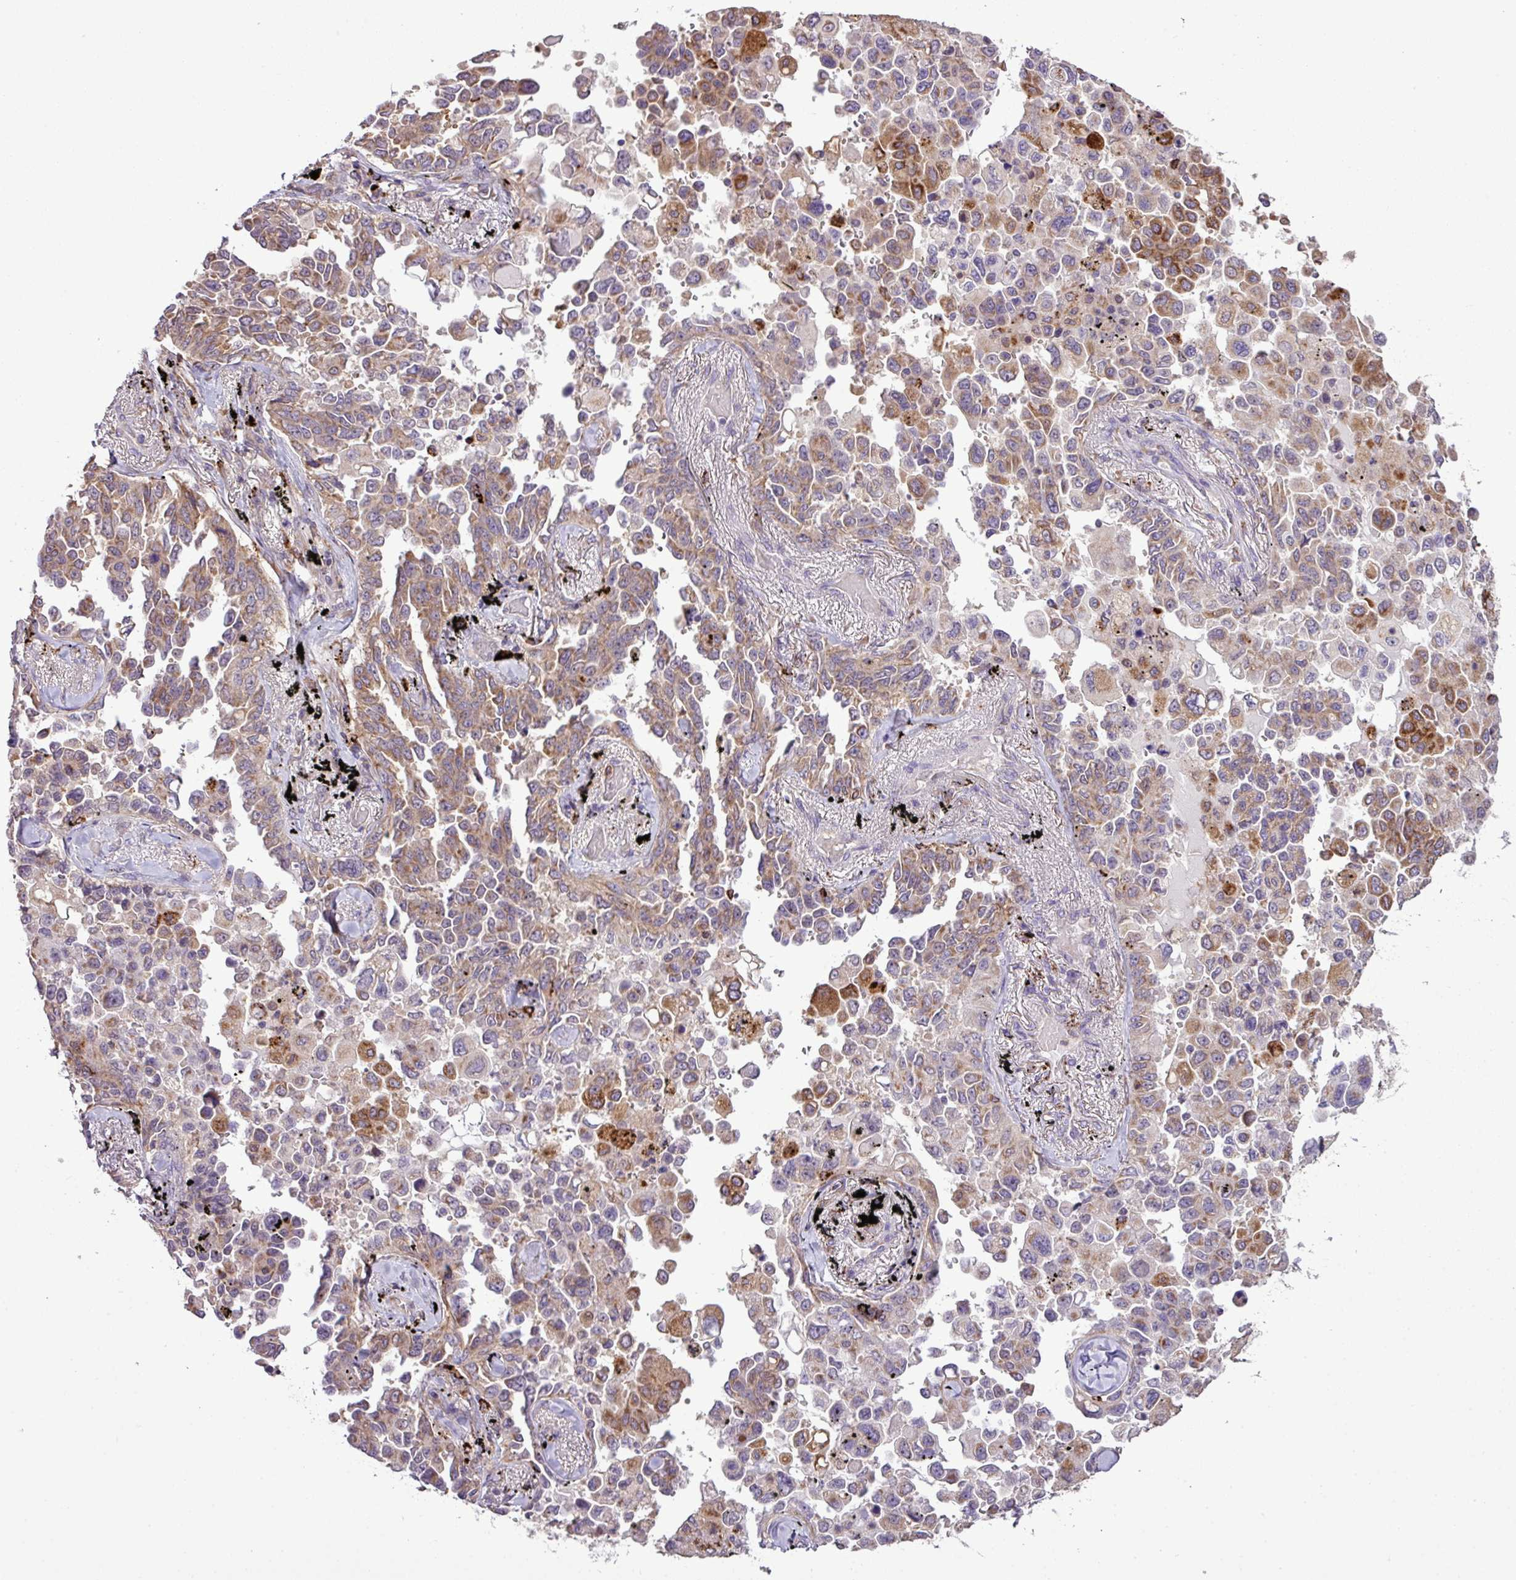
{"staining": {"intensity": "moderate", "quantity": ">75%", "location": "cytoplasmic/membranous"}, "tissue": "lung cancer", "cell_type": "Tumor cells", "image_type": "cancer", "snomed": [{"axis": "morphology", "description": "Adenocarcinoma, NOS"}, {"axis": "topography", "description": "Lung"}], "caption": "Adenocarcinoma (lung) stained with immunohistochemistry (IHC) reveals moderate cytoplasmic/membranous staining in approximately >75% of tumor cells.", "gene": "SMCO4", "patient": {"sex": "female", "age": 67}}